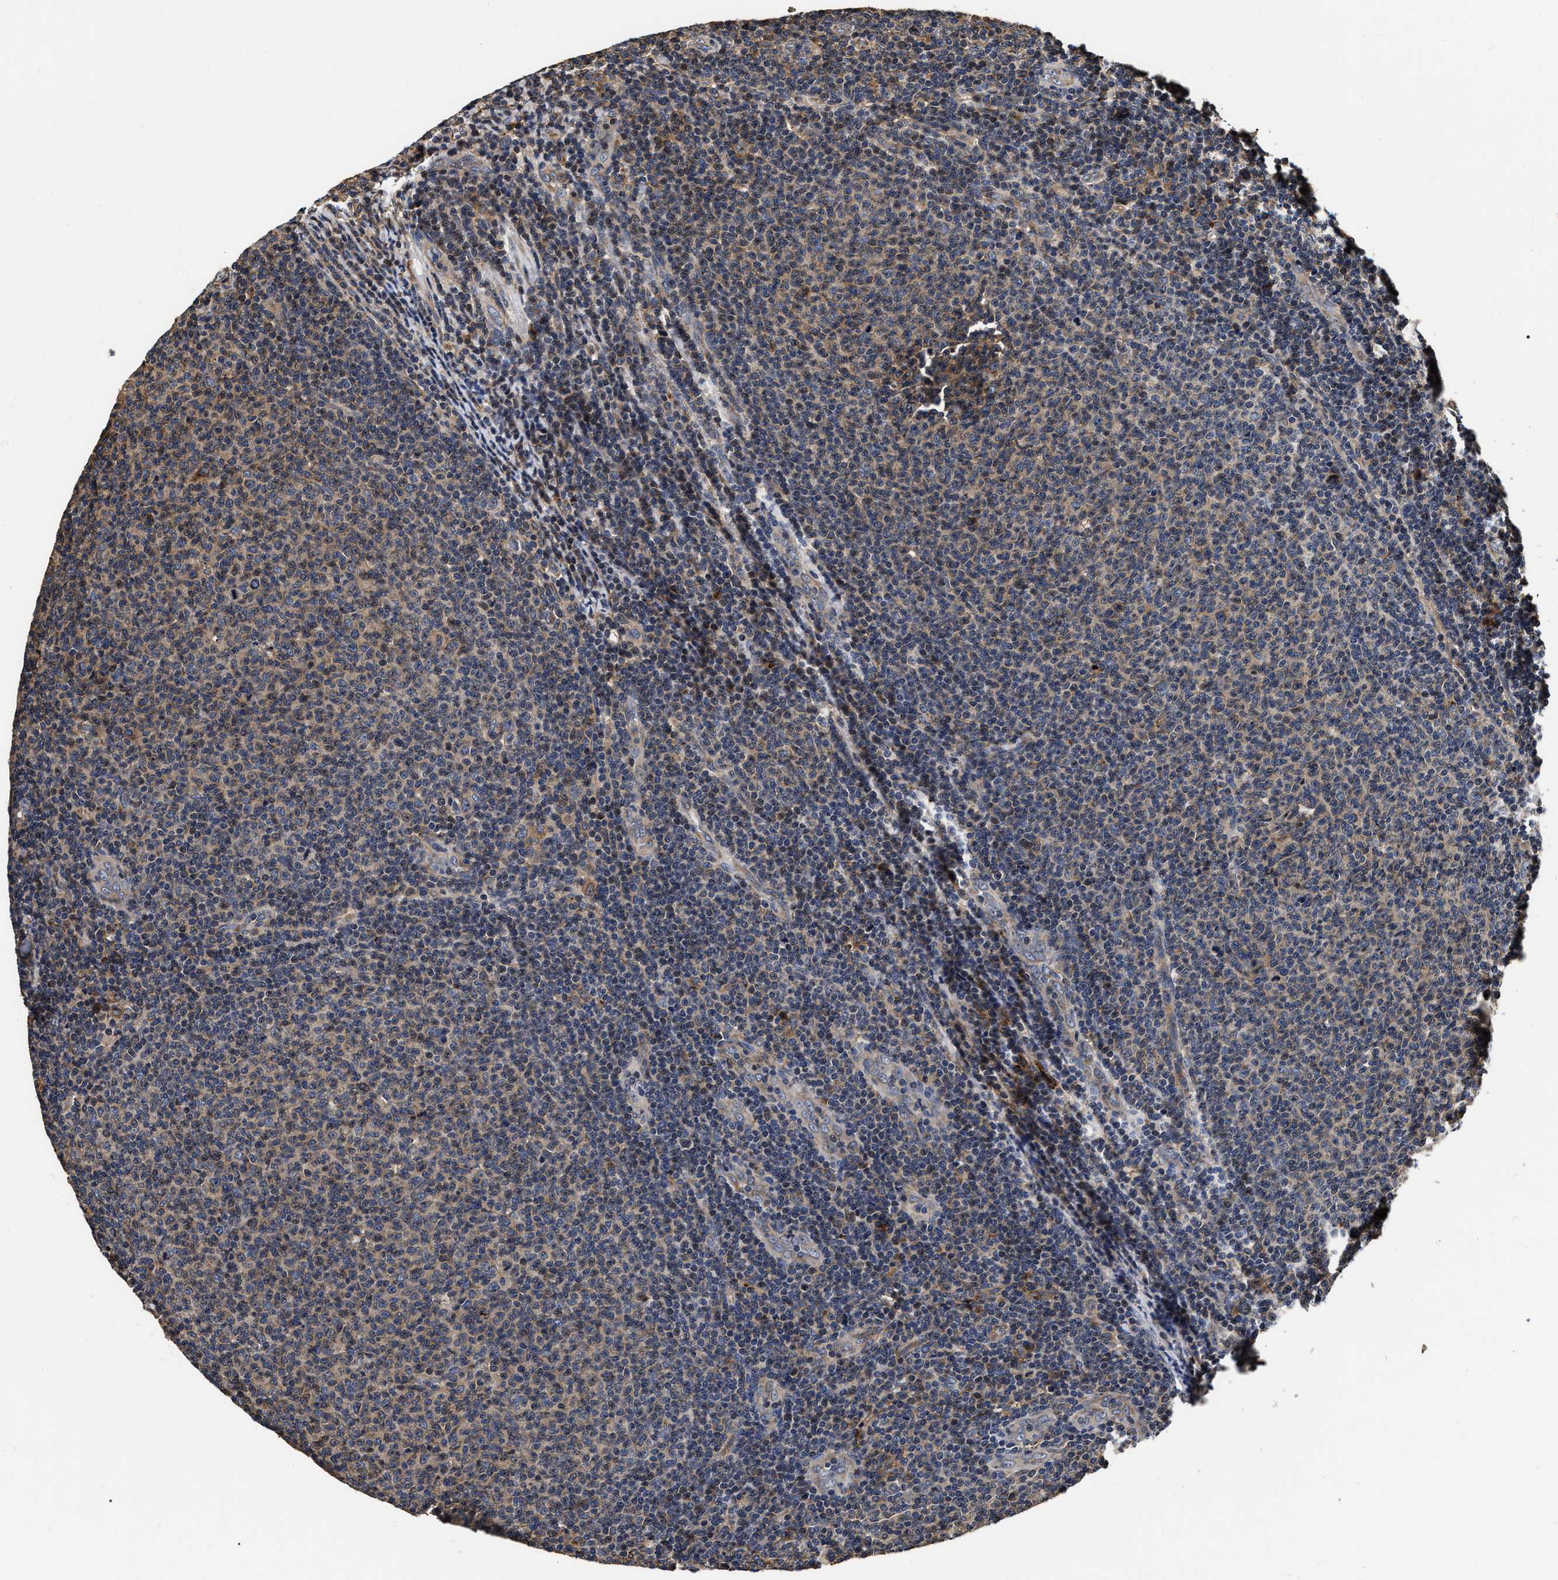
{"staining": {"intensity": "weak", "quantity": "25%-75%", "location": "cytoplasmic/membranous"}, "tissue": "lymphoma", "cell_type": "Tumor cells", "image_type": "cancer", "snomed": [{"axis": "morphology", "description": "Malignant lymphoma, non-Hodgkin's type, Low grade"}, {"axis": "topography", "description": "Lymph node"}], "caption": "Protein staining exhibits weak cytoplasmic/membranous expression in about 25%-75% of tumor cells in lymphoma. (DAB (3,3'-diaminobenzidine) IHC, brown staining for protein, blue staining for nuclei).", "gene": "ABCG8", "patient": {"sex": "male", "age": 66}}